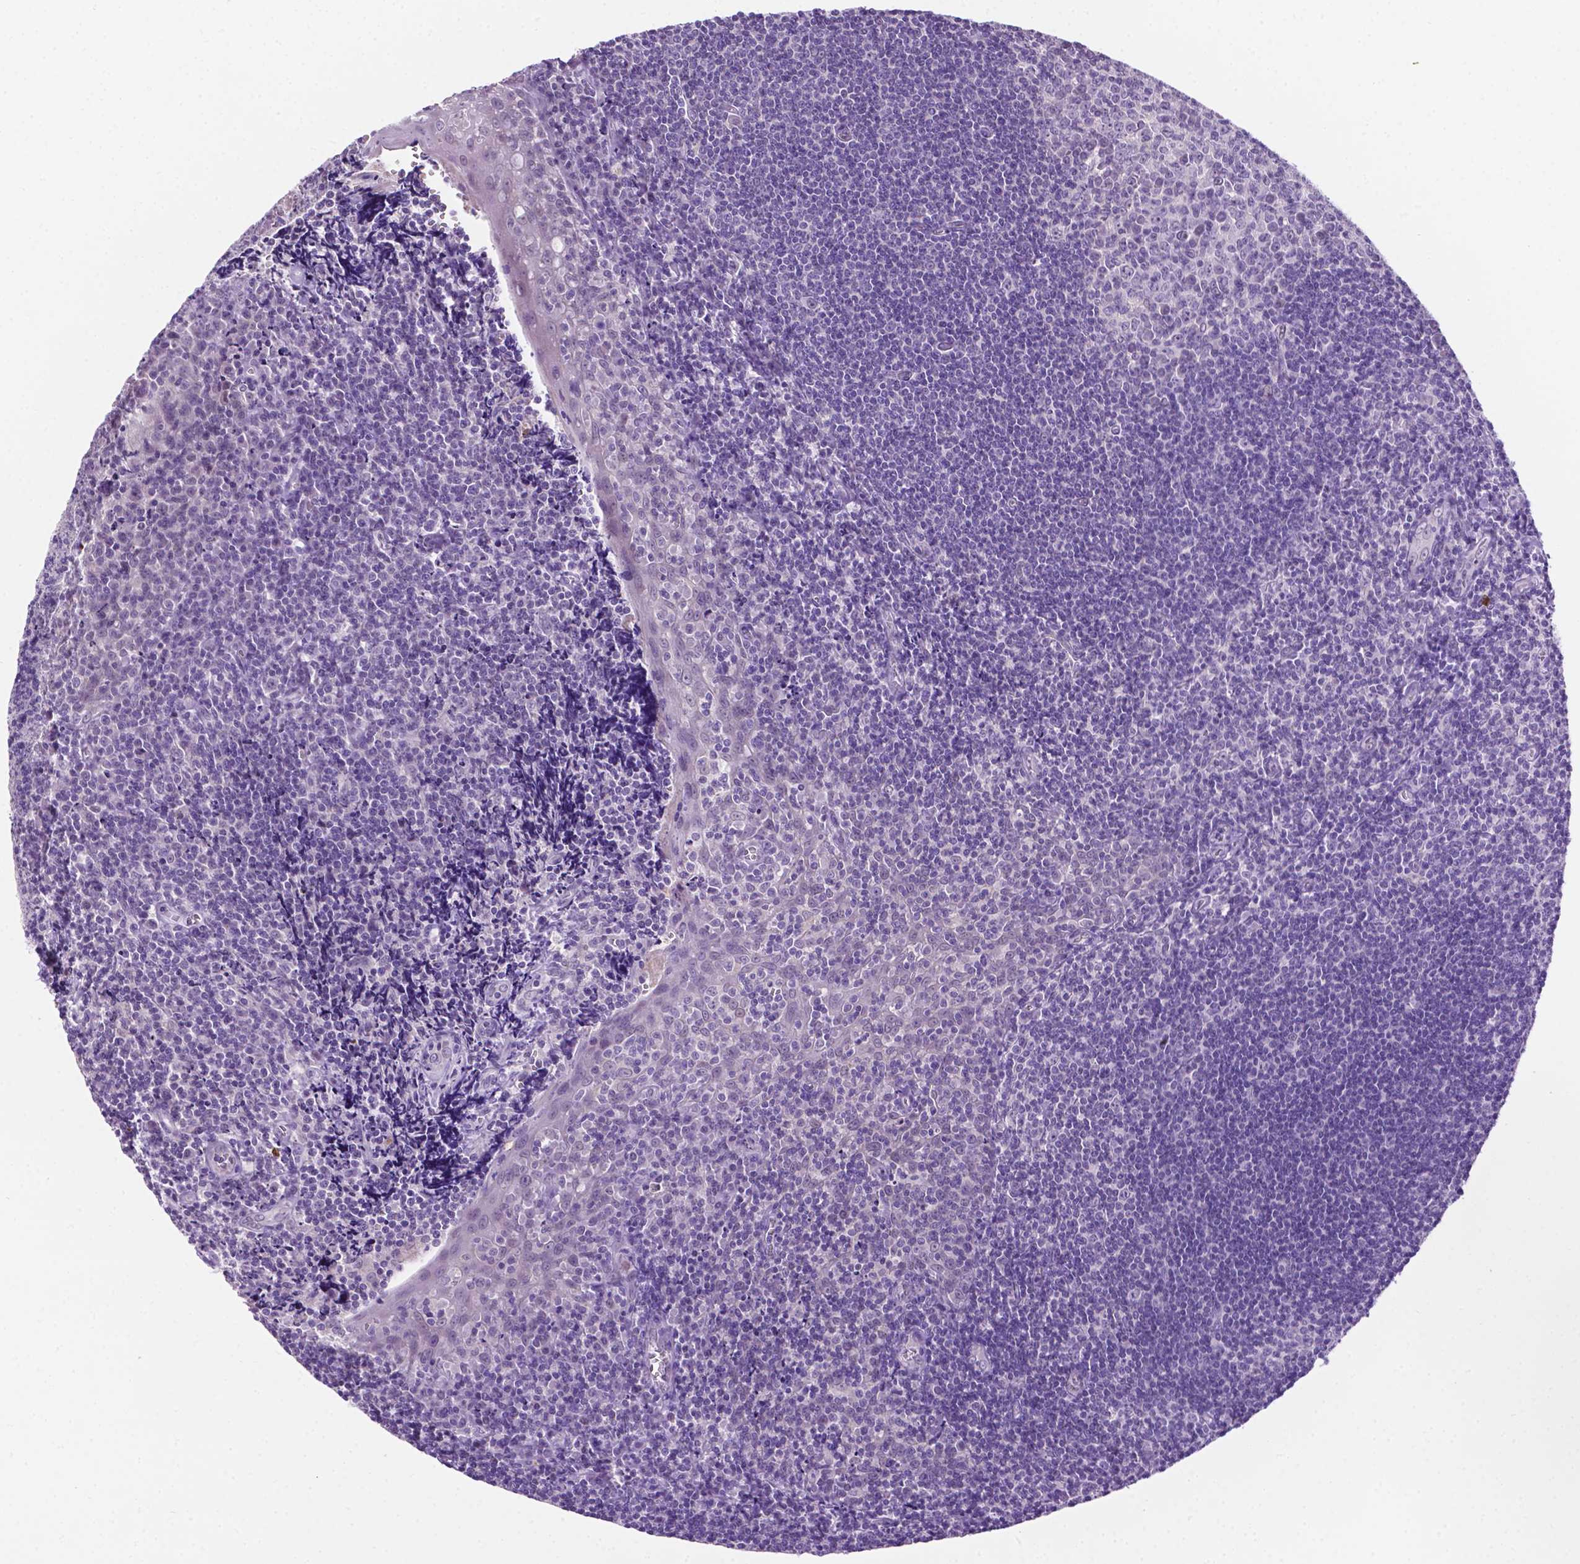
{"staining": {"intensity": "negative", "quantity": "none", "location": "none"}, "tissue": "tonsil", "cell_type": "Germinal center cells", "image_type": "normal", "snomed": [{"axis": "morphology", "description": "Normal tissue, NOS"}, {"axis": "morphology", "description": "Inflammation, NOS"}, {"axis": "topography", "description": "Tonsil"}], "caption": "The photomicrograph demonstrates no staining of germinal center cells in benign tonsil. The staining is performed using DAB brown chromogen with nuclei counter-stained in using hematoxylin.", "gene": "MMP27", "patient": {"sex": "female", "age": 31}}